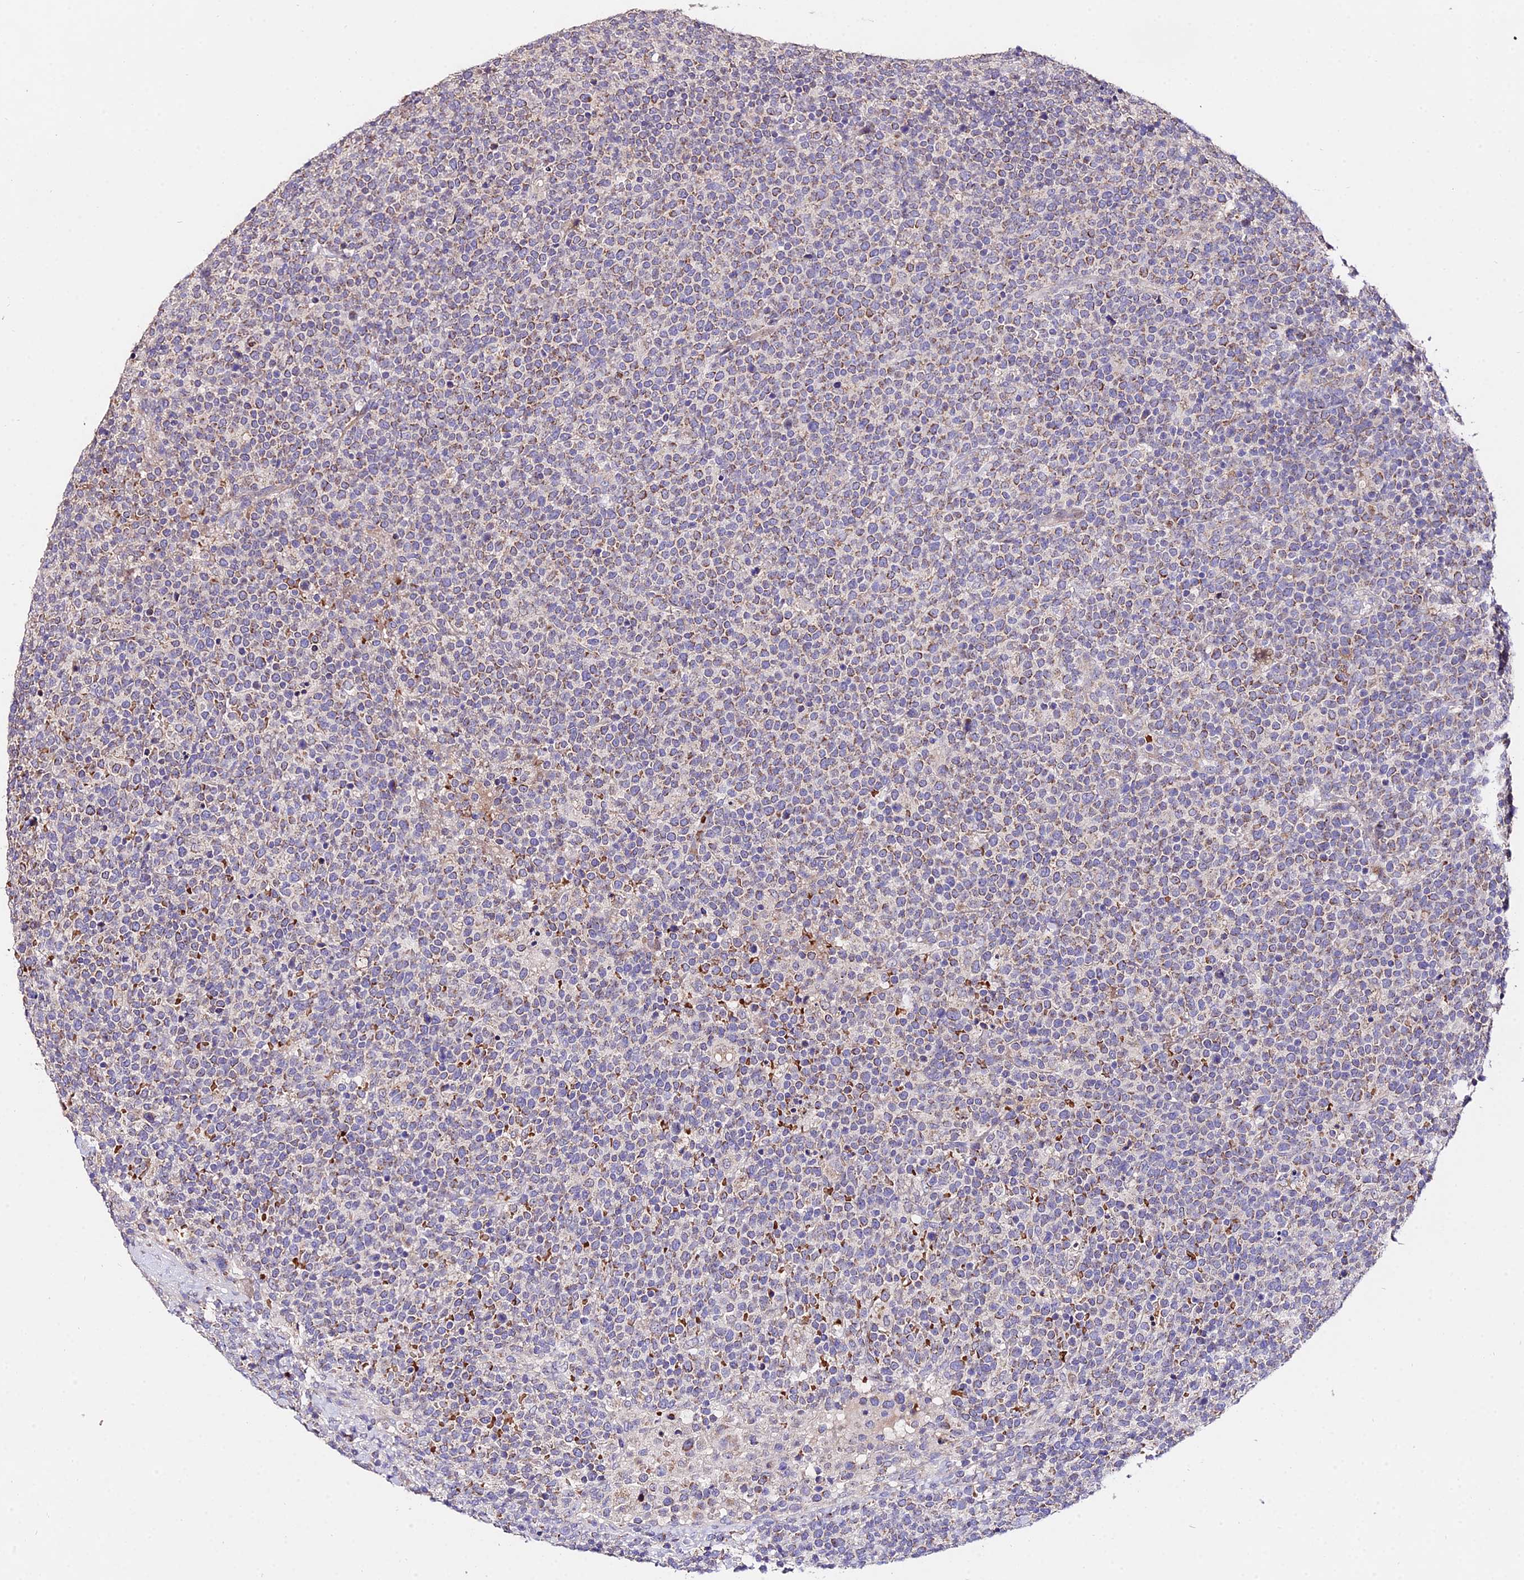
{"staining": {"intensity": "weak", "quantity": "<25%", "location": "cytoplasmic/membranous"}, "tissue": "lymphoma", "cell_type": "Tumor cells", "image_type": "cancer", "snomed": [{"axis": "morphology", "description": "Malignant lymphoma, non-Hodgkin's type, High grade"}, {"axis": "topography", "description": "Lymph node"}], "caption": "The immunohistochemistry (IHC) image has no significant positivity in tumor cells of high-grade malignant lymphoma, non-Hodgkin's type tissue.", "gene": "WDR5B", "patient": {"sex": "male", "age": 61}}